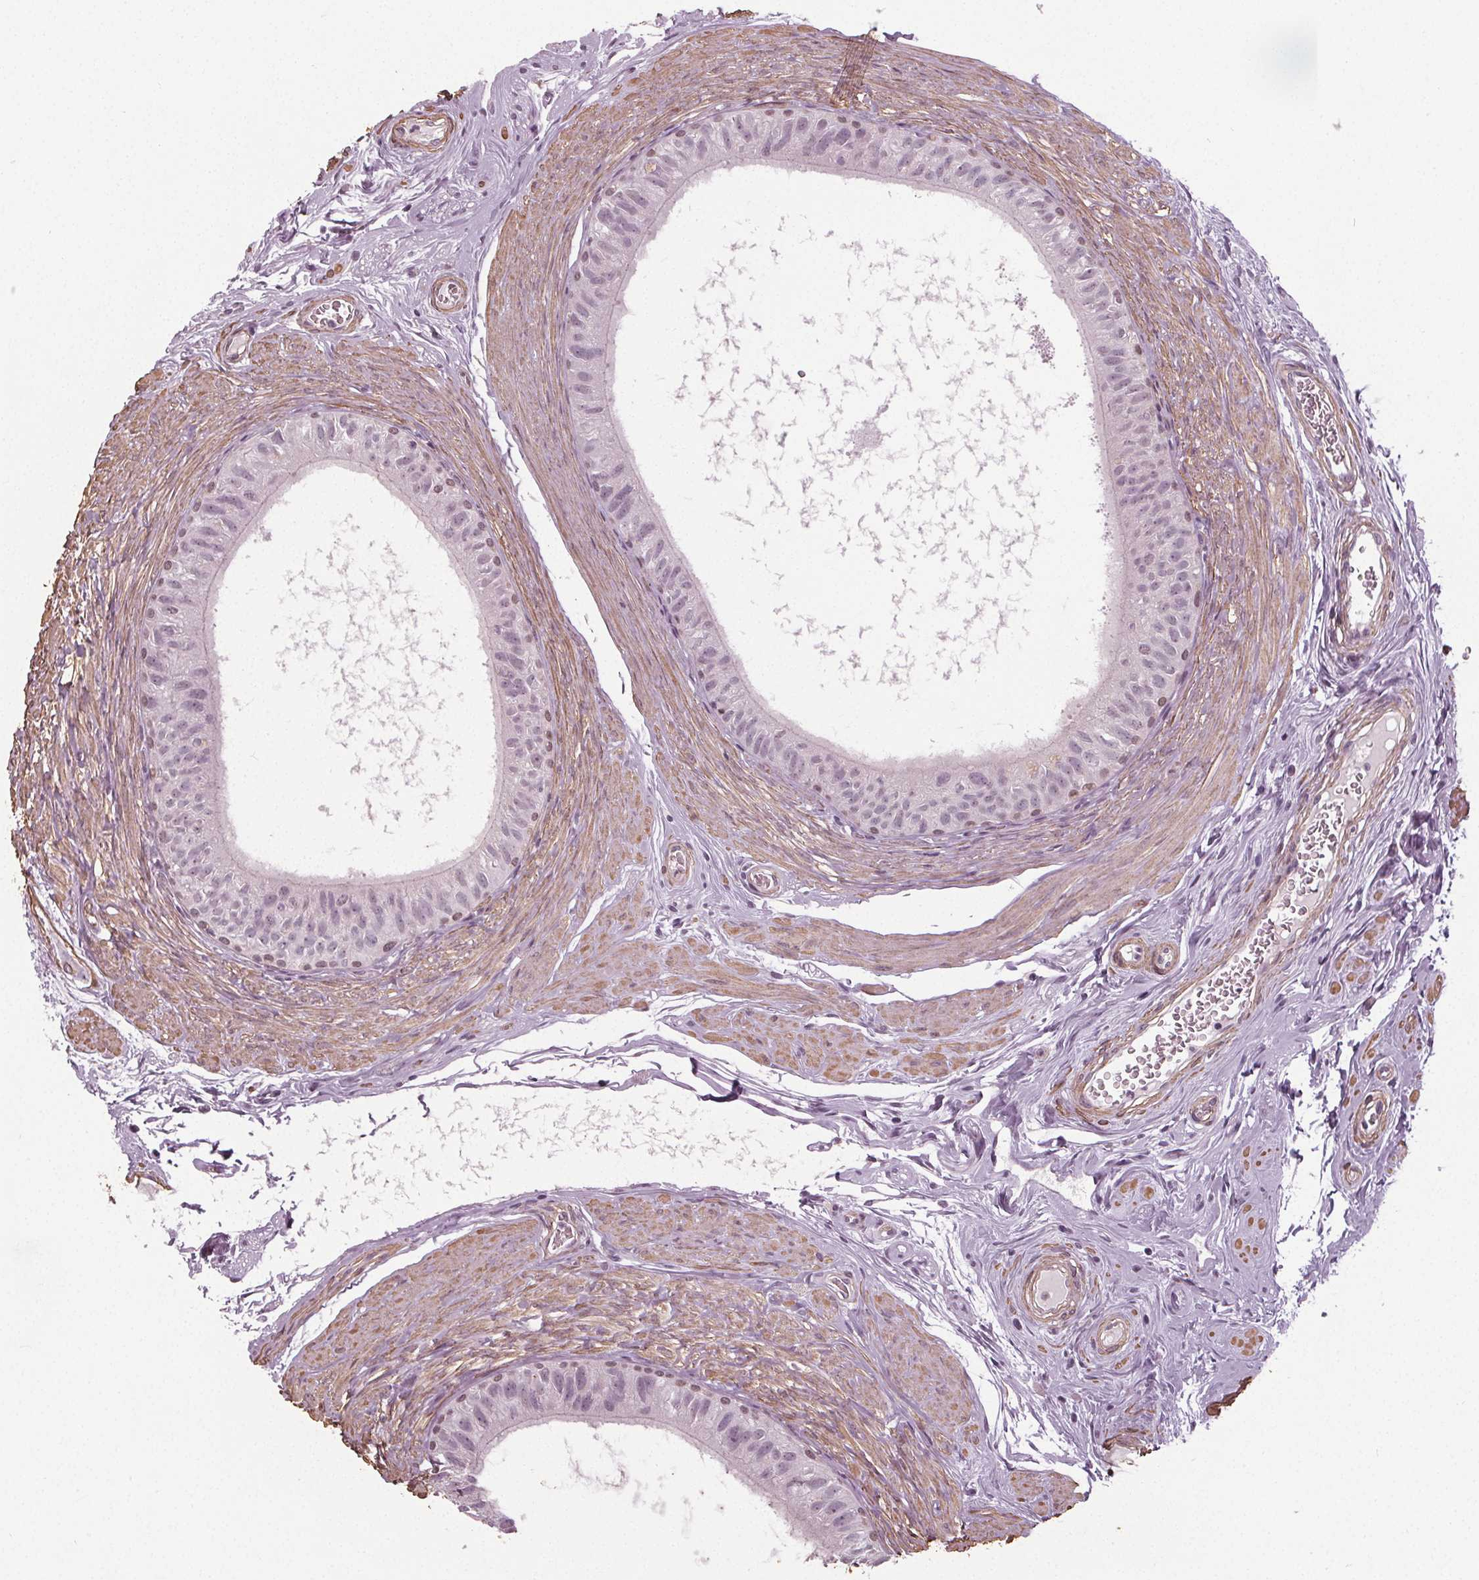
{"staining": {"intensity": "negative", "quantity": "none", "location": "none"}, "tissue": "epididymis", "cell_type": "Glandular cells", "image_type": "normal", "snomed": [{"axis": "morphology", "description": "Normal tissue, NOS"}, {"axis": "topography", "description": "Epididymis"}], "caption": "DAB immunohistochemical staining of normal epididymis displays no significant positivity in glandular cells. (DAB IHC visualized using brightfield microscopy, high magnification).", "gene": "PKP1", "patient": {"sex": "male", "age": 36}}